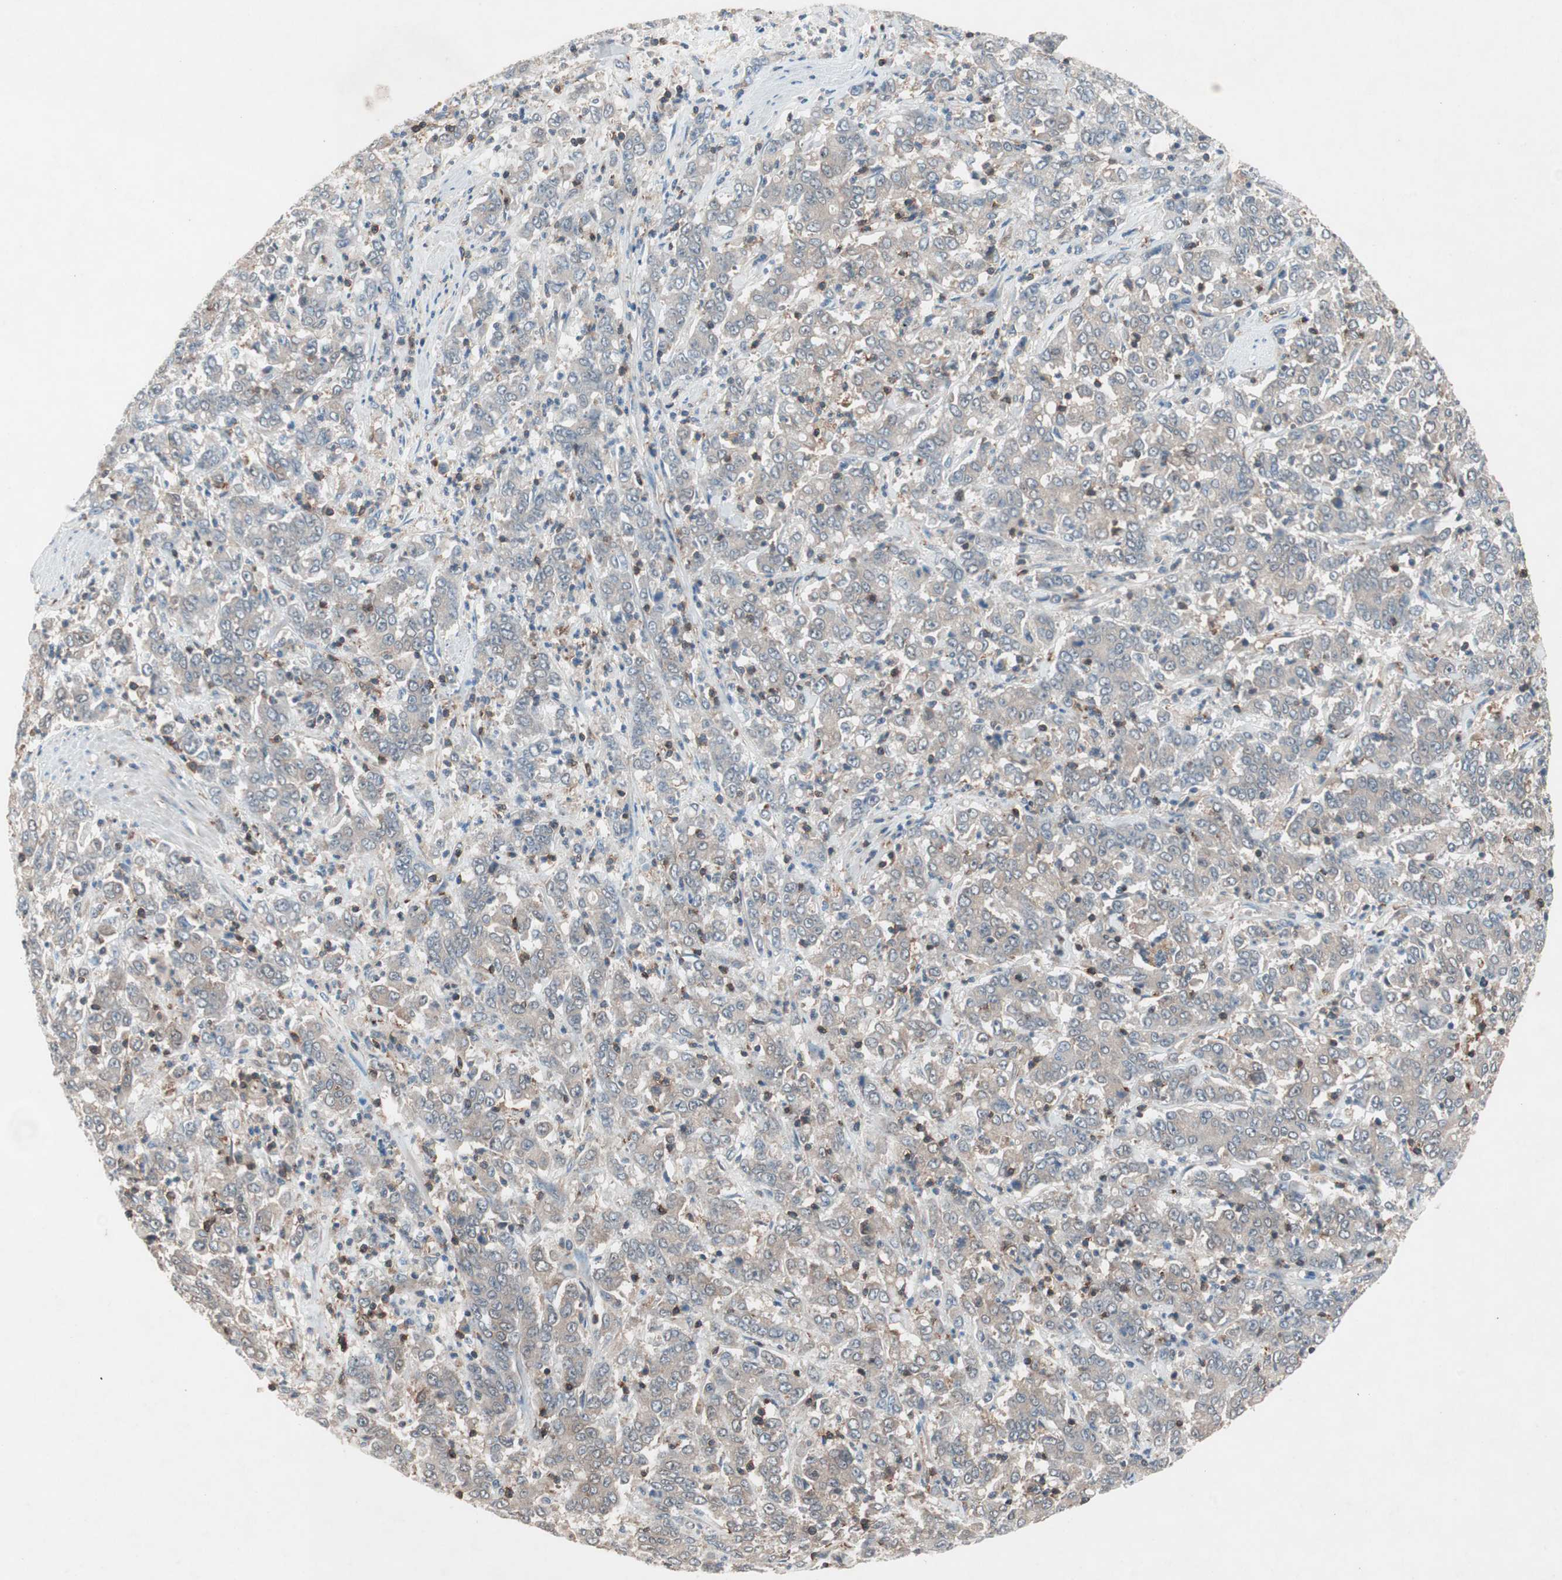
{"staining": {"intensity": "moderate", "quantity": "<25%", "location": "nuclear"}, "tissue": "stomach cancer", "cell_type": "Tumor cells", "image_type": "cancer", "snomed": [{"axis": "morphology", "description": "Adenocarcinoma, NOS"}, {"axis": "topography", "description": "Stomach, lower"}], "caption": "Brown immunohistochemical staining in human stomach cancer (adenocarcinoma) demonstrates moderate nuclear expression in about <25% of tumor cells.", "gene": "GALT", "patient": {"sex": "female", "age": 71}}